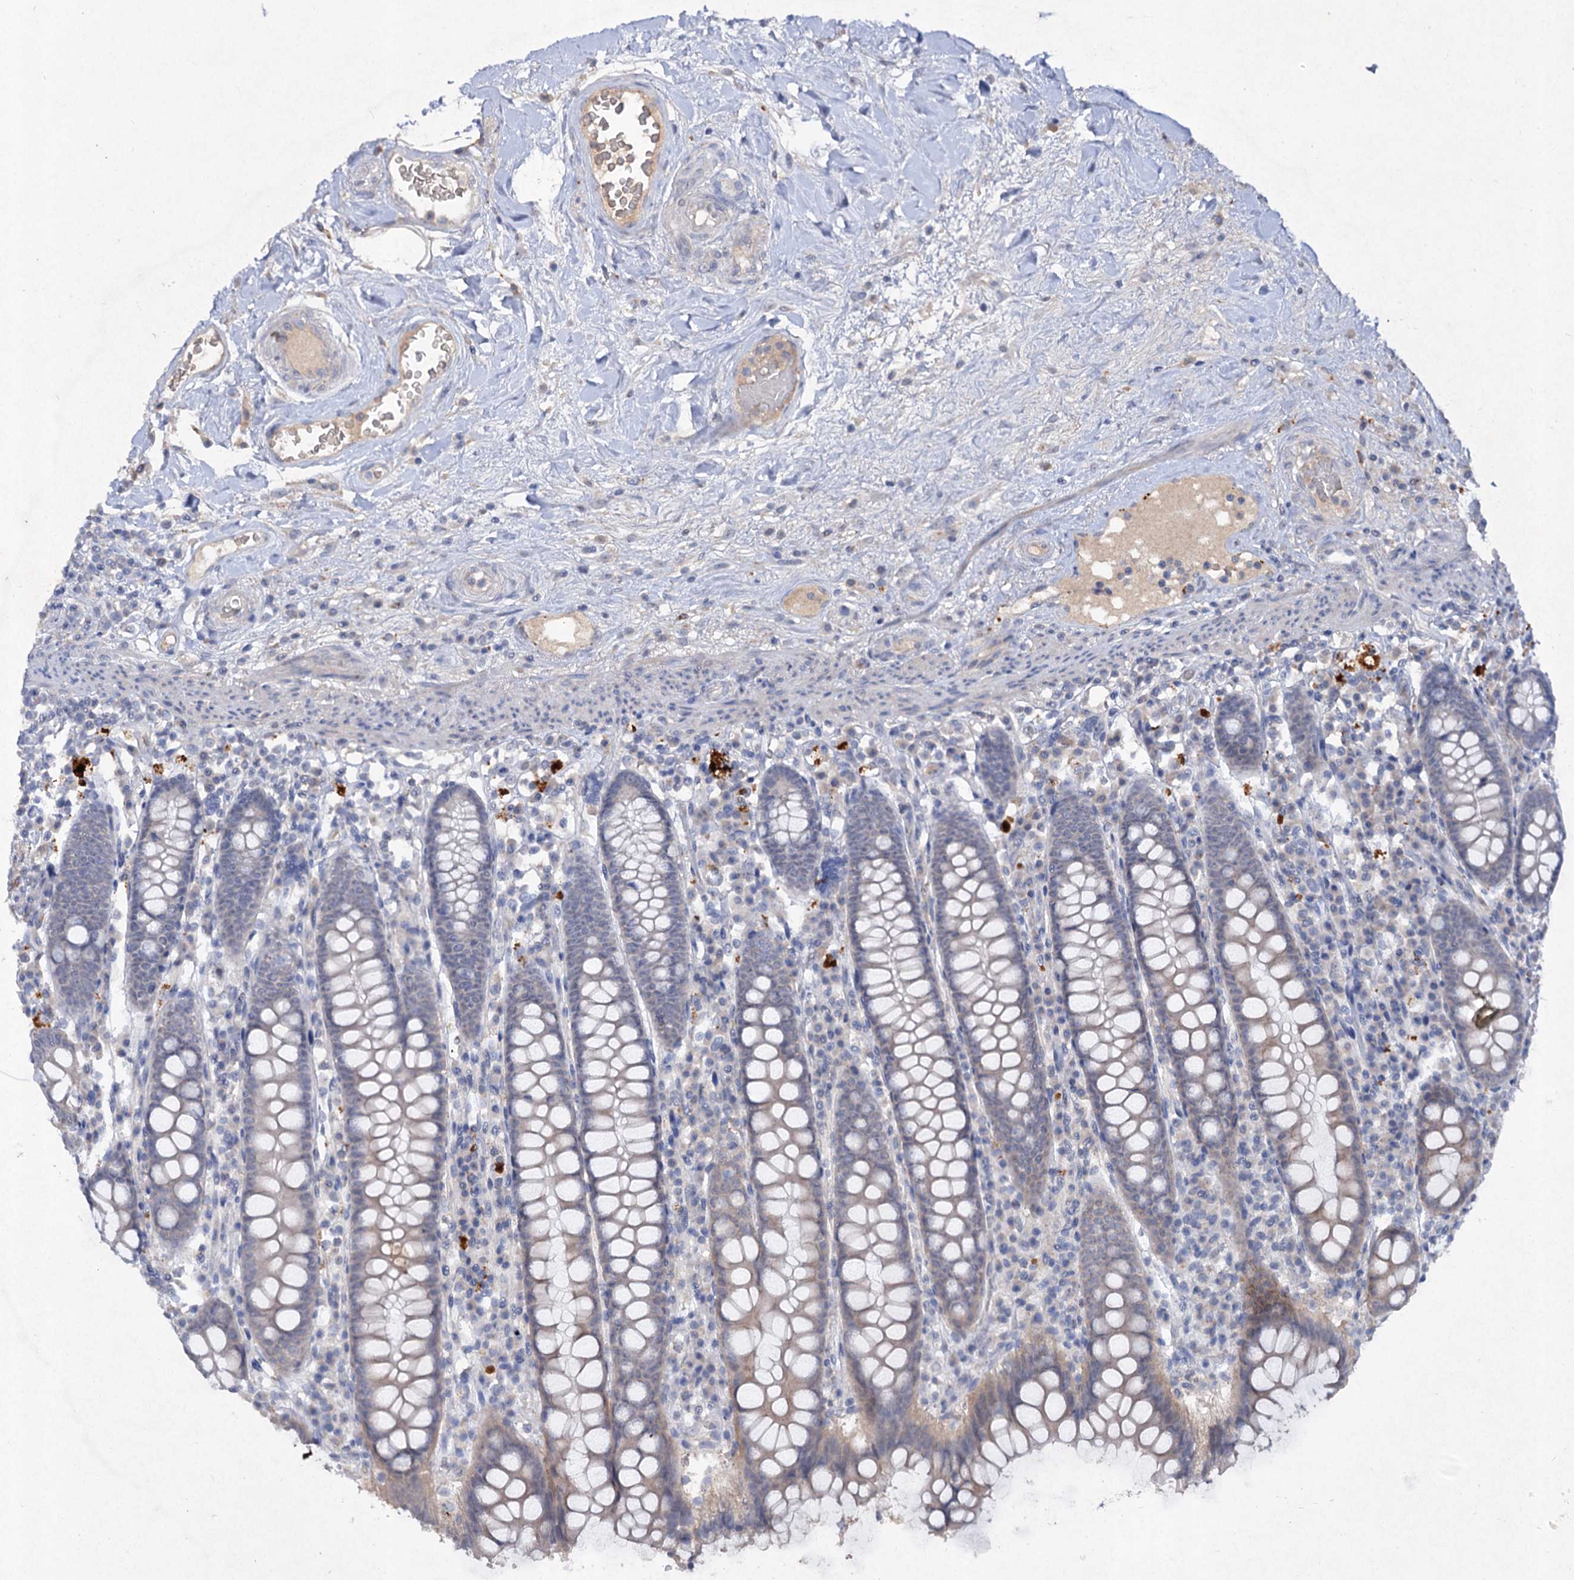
{"staining": {"intensity": "negative", "quantity": "none", "location": "none"}, "tissue": "colon", "cell_type": "Endothelial cells", "image_type": "normal", "snomed": [{"axis": "morphology", "description": "Normal tissue, NOS"}, {"axis": "topography", "description": "Colon"}], "caption": "Photomicrograph shows no protein staining in endothelial cells of unremarkable colon.", "gene": "ATP4A", "patient": {"sex": "female", "age": 79}}